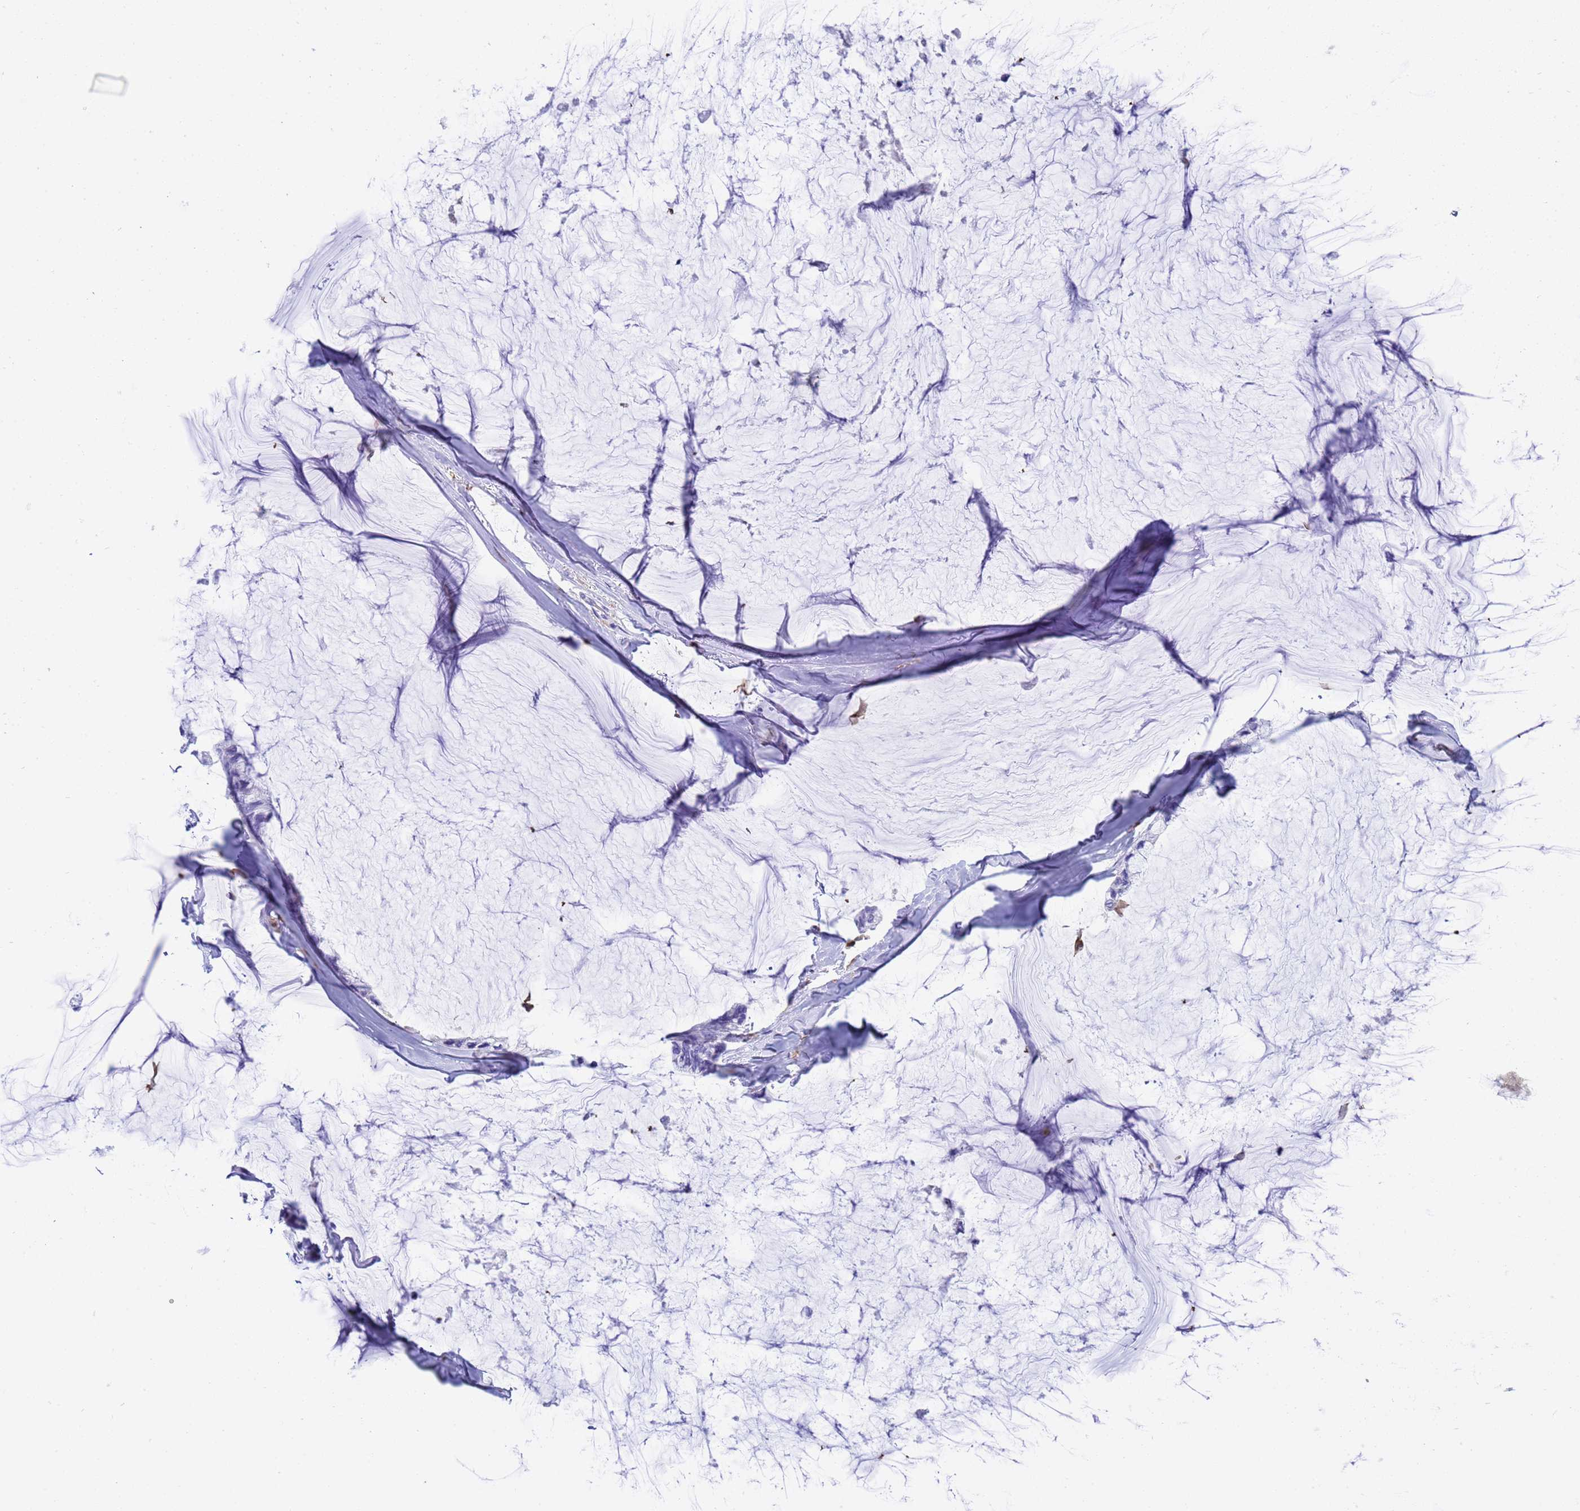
{"staining": {"intensity": "negative", "quantity": "none", "location": "none"}, "tissue": "ovarian cancer", "cell_type": "Tumor cells", "image_type": "cancer", "snomed": [{"axis": "morphology", "description": "Cystadenocarcinoma, mucinous, NOS"}, {"axis": "topography", "description": "Ovary"}], "caption": "Ovarian cancer was stained to show a protein in brown. There is no significant expression in tumor cells.", "gene": "IRF5", "patient": {"sex": "female", "age": 39}}